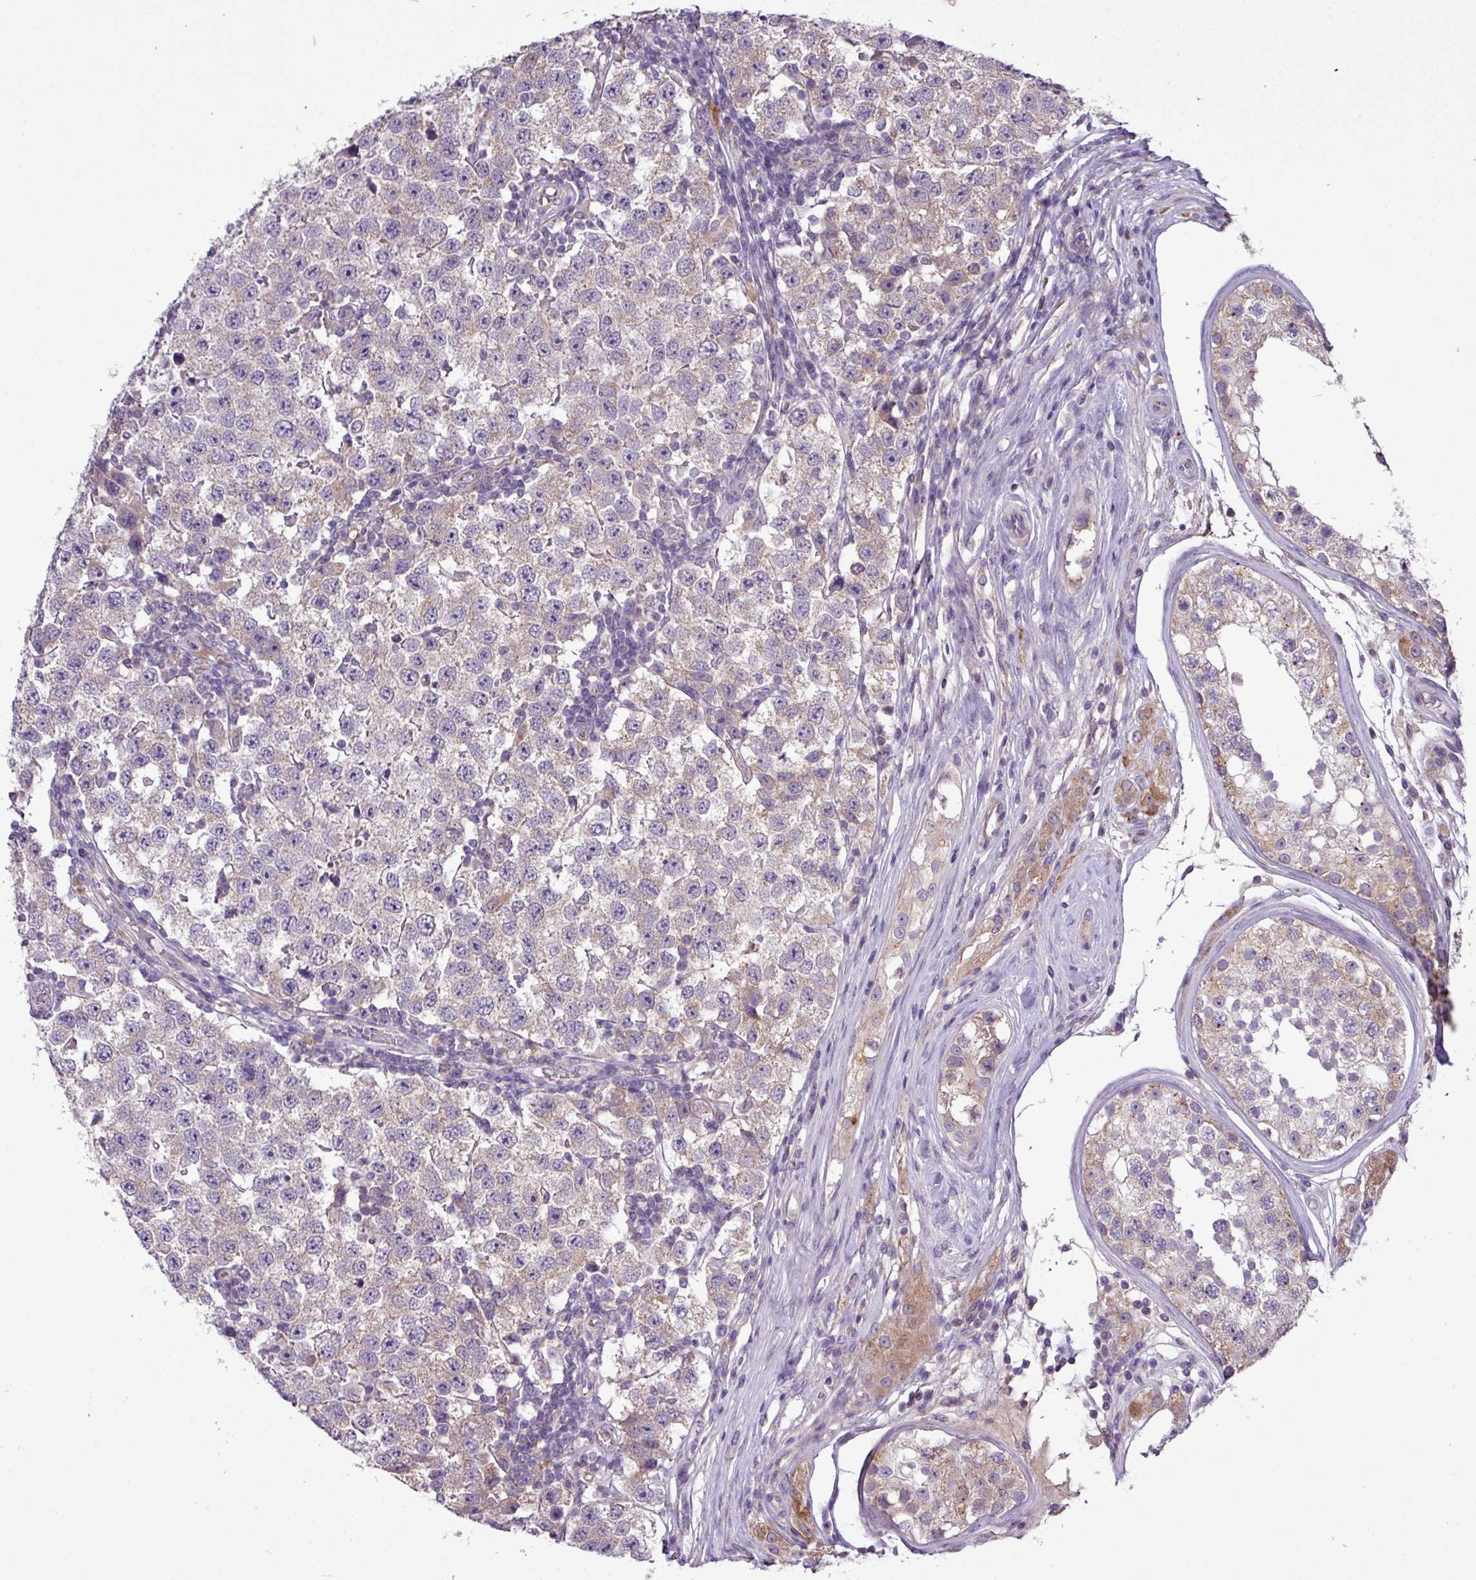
{"staining": {"intensity": "weak", "quantity": "<25%", "location": "cytoplasmic/membranous"}, "tissue": "testis cancer", "cell_type": "Tumor cells", "image_type": "cancer", "snomed": [{"axis": "morphology", "description": "Seminoma, NOS"}, {"axis": "topography", "description": "Testis"}], "caption": "Seminoma (testis) stained for a protein using immunohistochemistry (IHC) reveals no staining tumor cells.", "gene": "XIAP", "patient": {"sex": "male", "age": 34}}